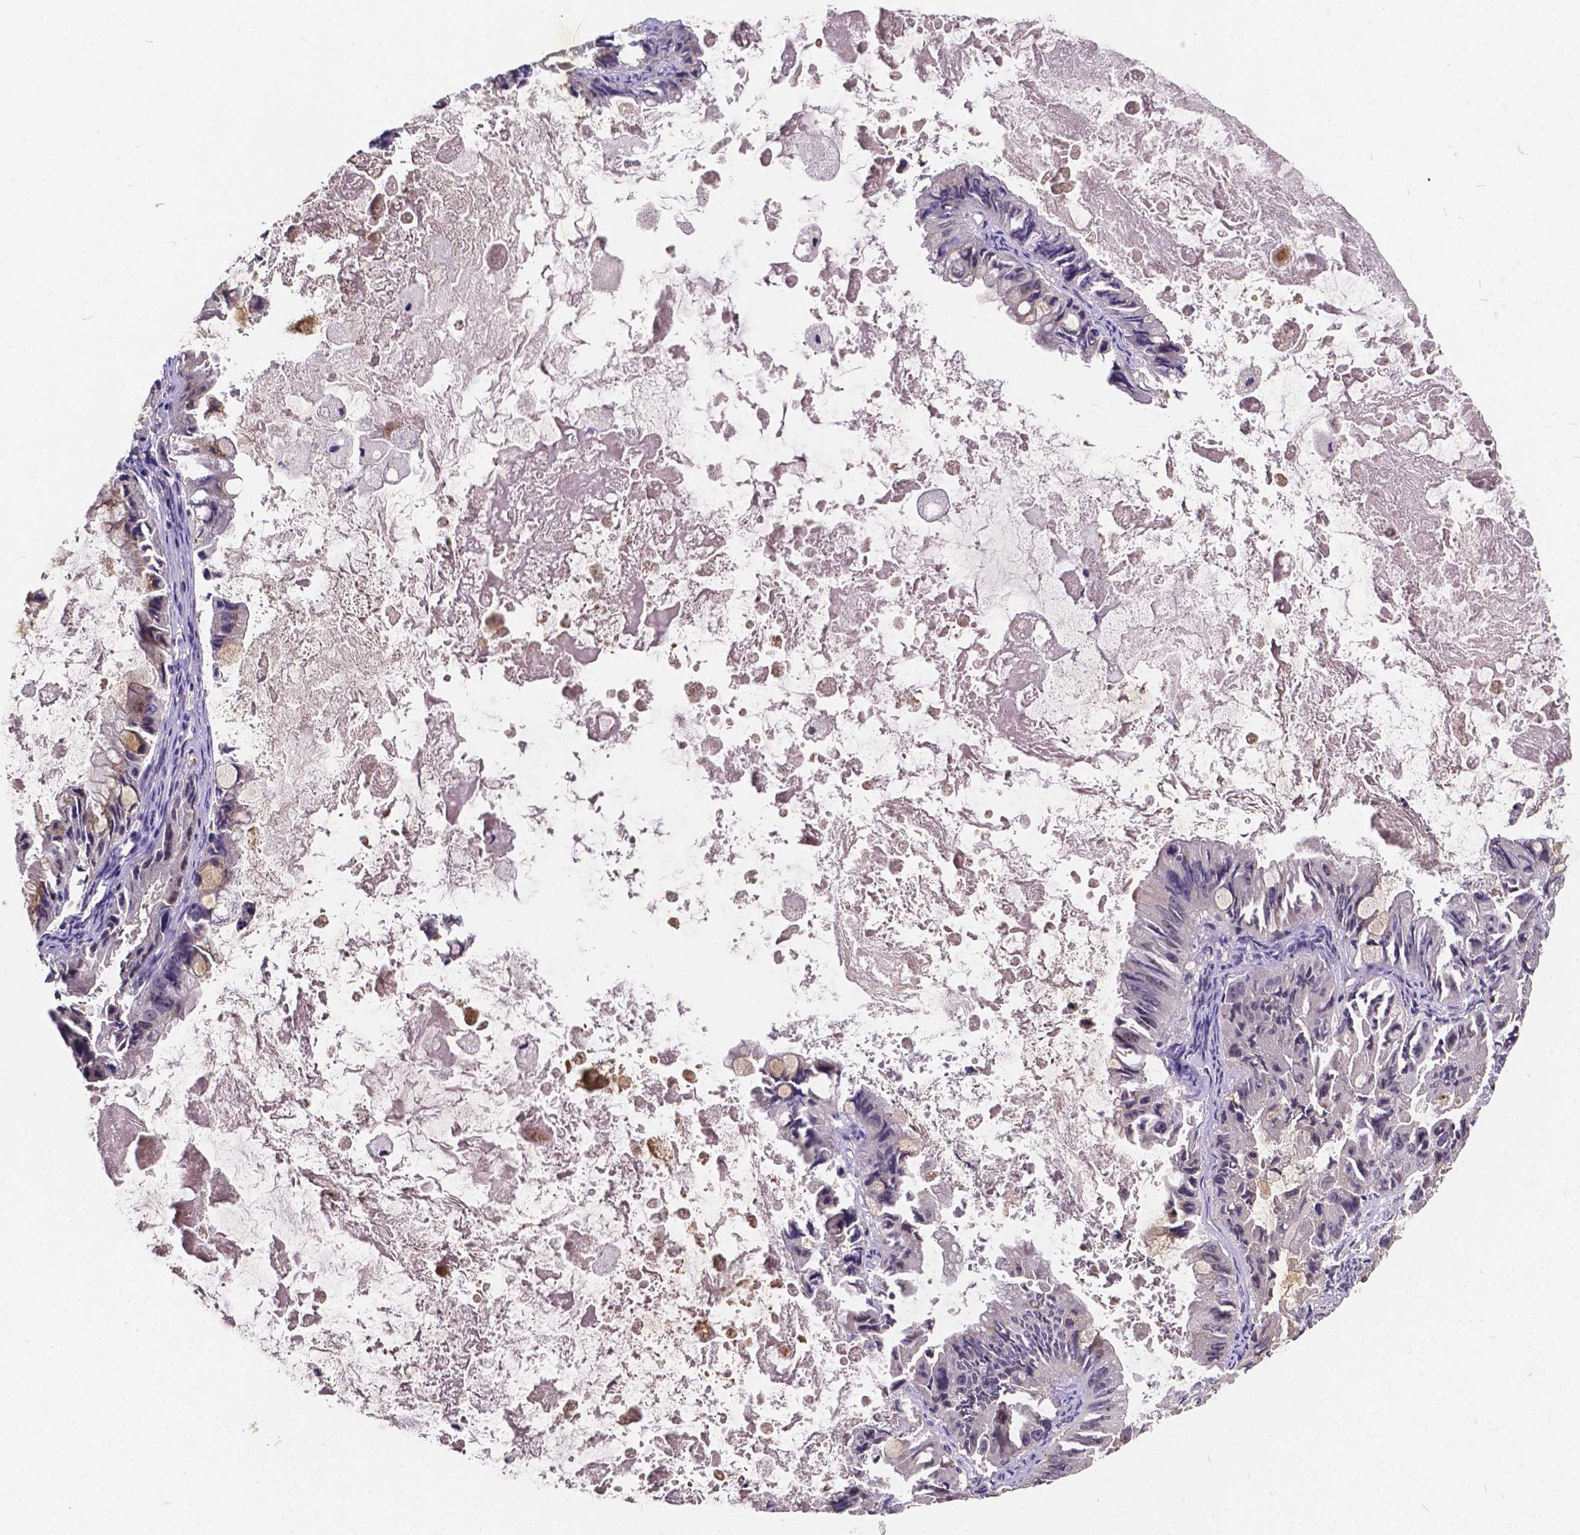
{"staining": {"intensity": "negative", "quantity": "none", "location": "none"}, "tissue": "ovarian cancer", "cell_type": "Tumor cells", "image_type": "cancer", "snomed": [{"axis": "morphology", "description": "Cystadenocarcinoma, mucinous, NOS"}, {"axis": "topography", "description": "Ovary"}], "caption": "The IHC photomicrograph has no significant staining in tumor cells of ovarian mucinous cystadenocarcinoma tissue. The staining was performed using DAB to visualize the protein expression in brown, while the nuclei were stained in blue with hematoxylin (Magnification: 20x).", "gene": "CTNNA2", "patient": {"sex": "female", "age": 61}}